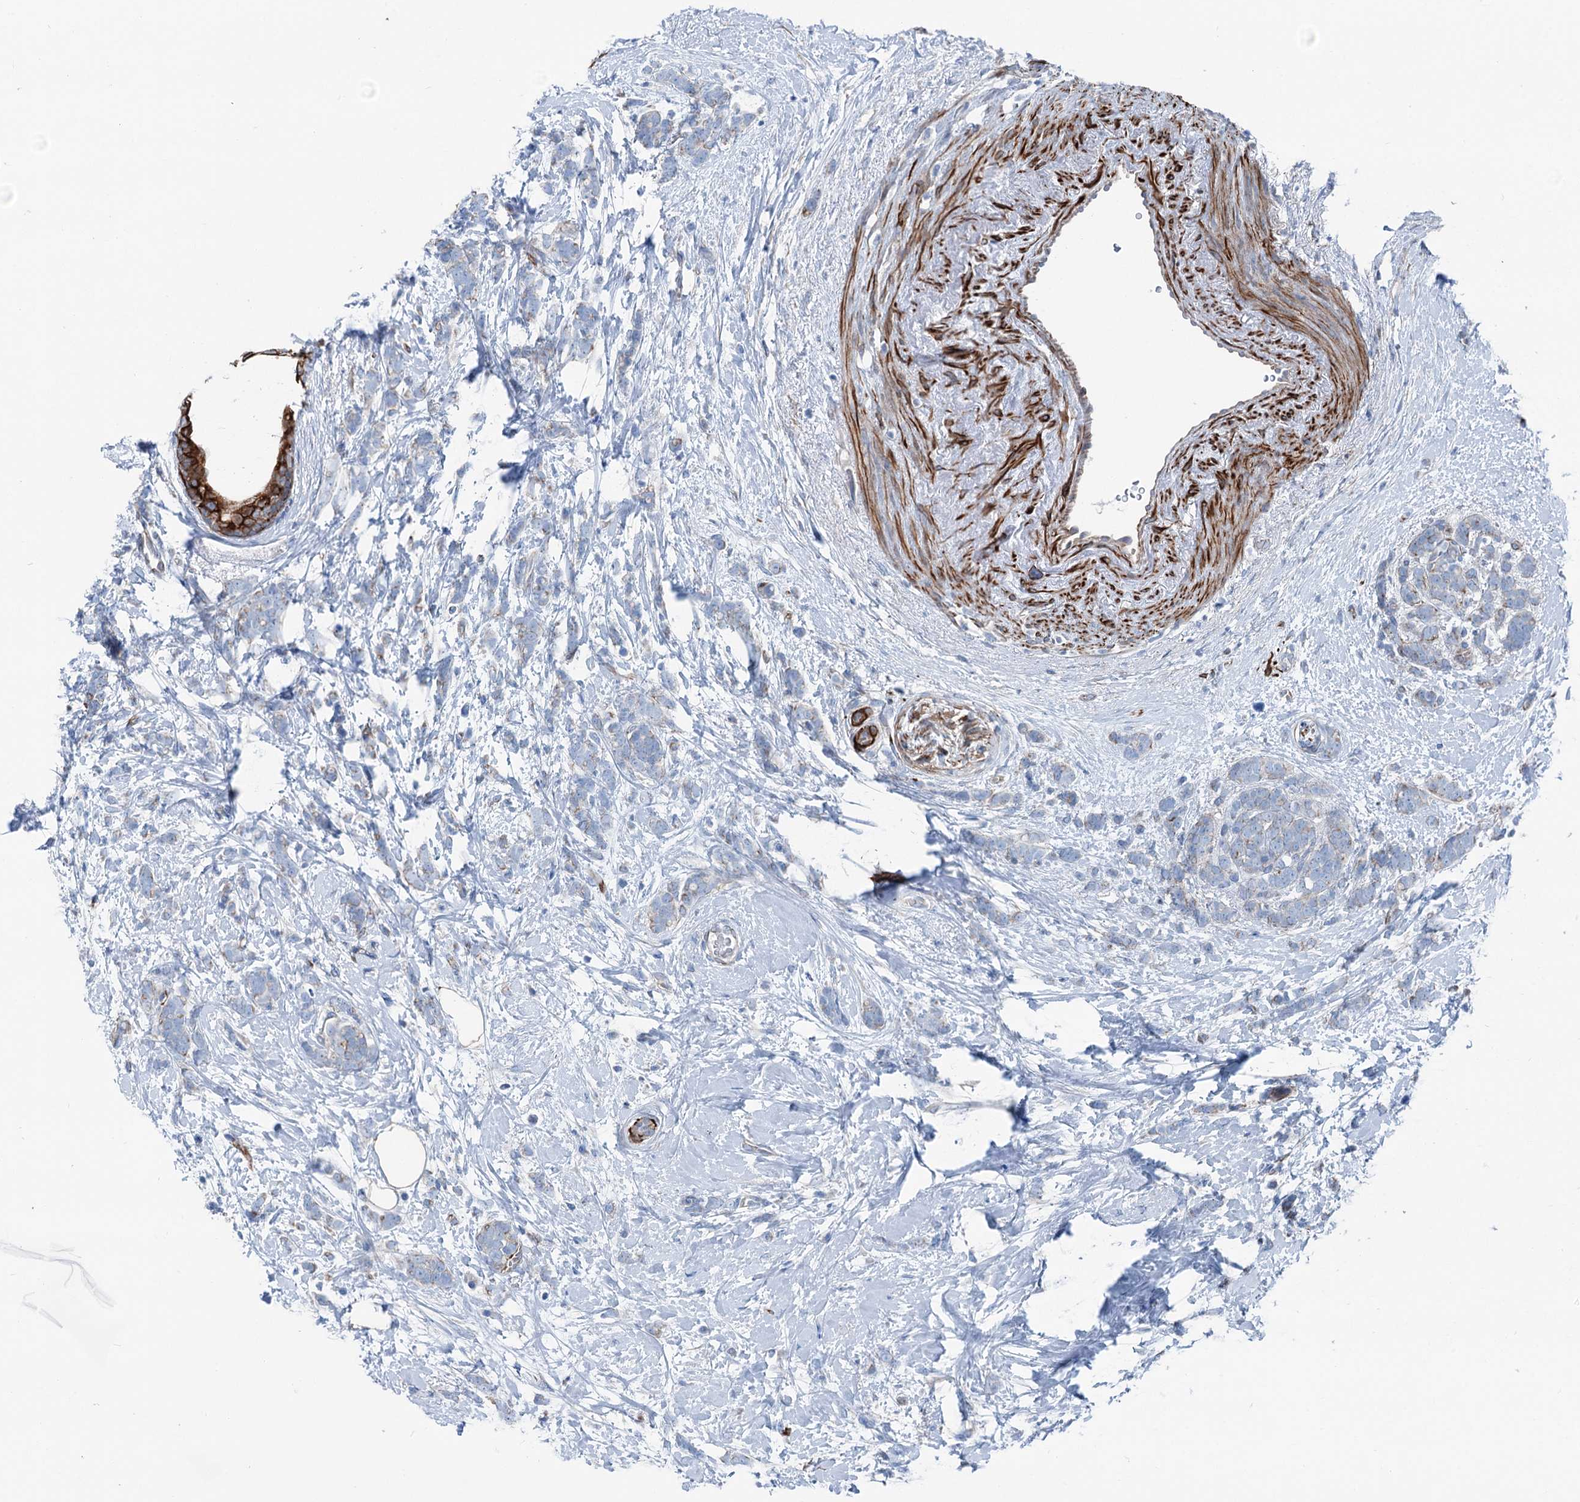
{"staining": {"intensity": "negative", "quantity": "none", "location": "none"}, "tissue": "breast cancer", "cell_type": "Tumor cells", "image_type": "cancer", "snomed": [{"axis": "morphology", "description": "Lobular carcinoma"}, {"axis": "topography", "description": "Breast"}], "caption": "Breast cancer (lobular carcinoma) stained for a protein using IHC exhibits no expression tumor cells.", "gene": "CALCOCO1", "patient": {"sex": "female", "age": 58}}